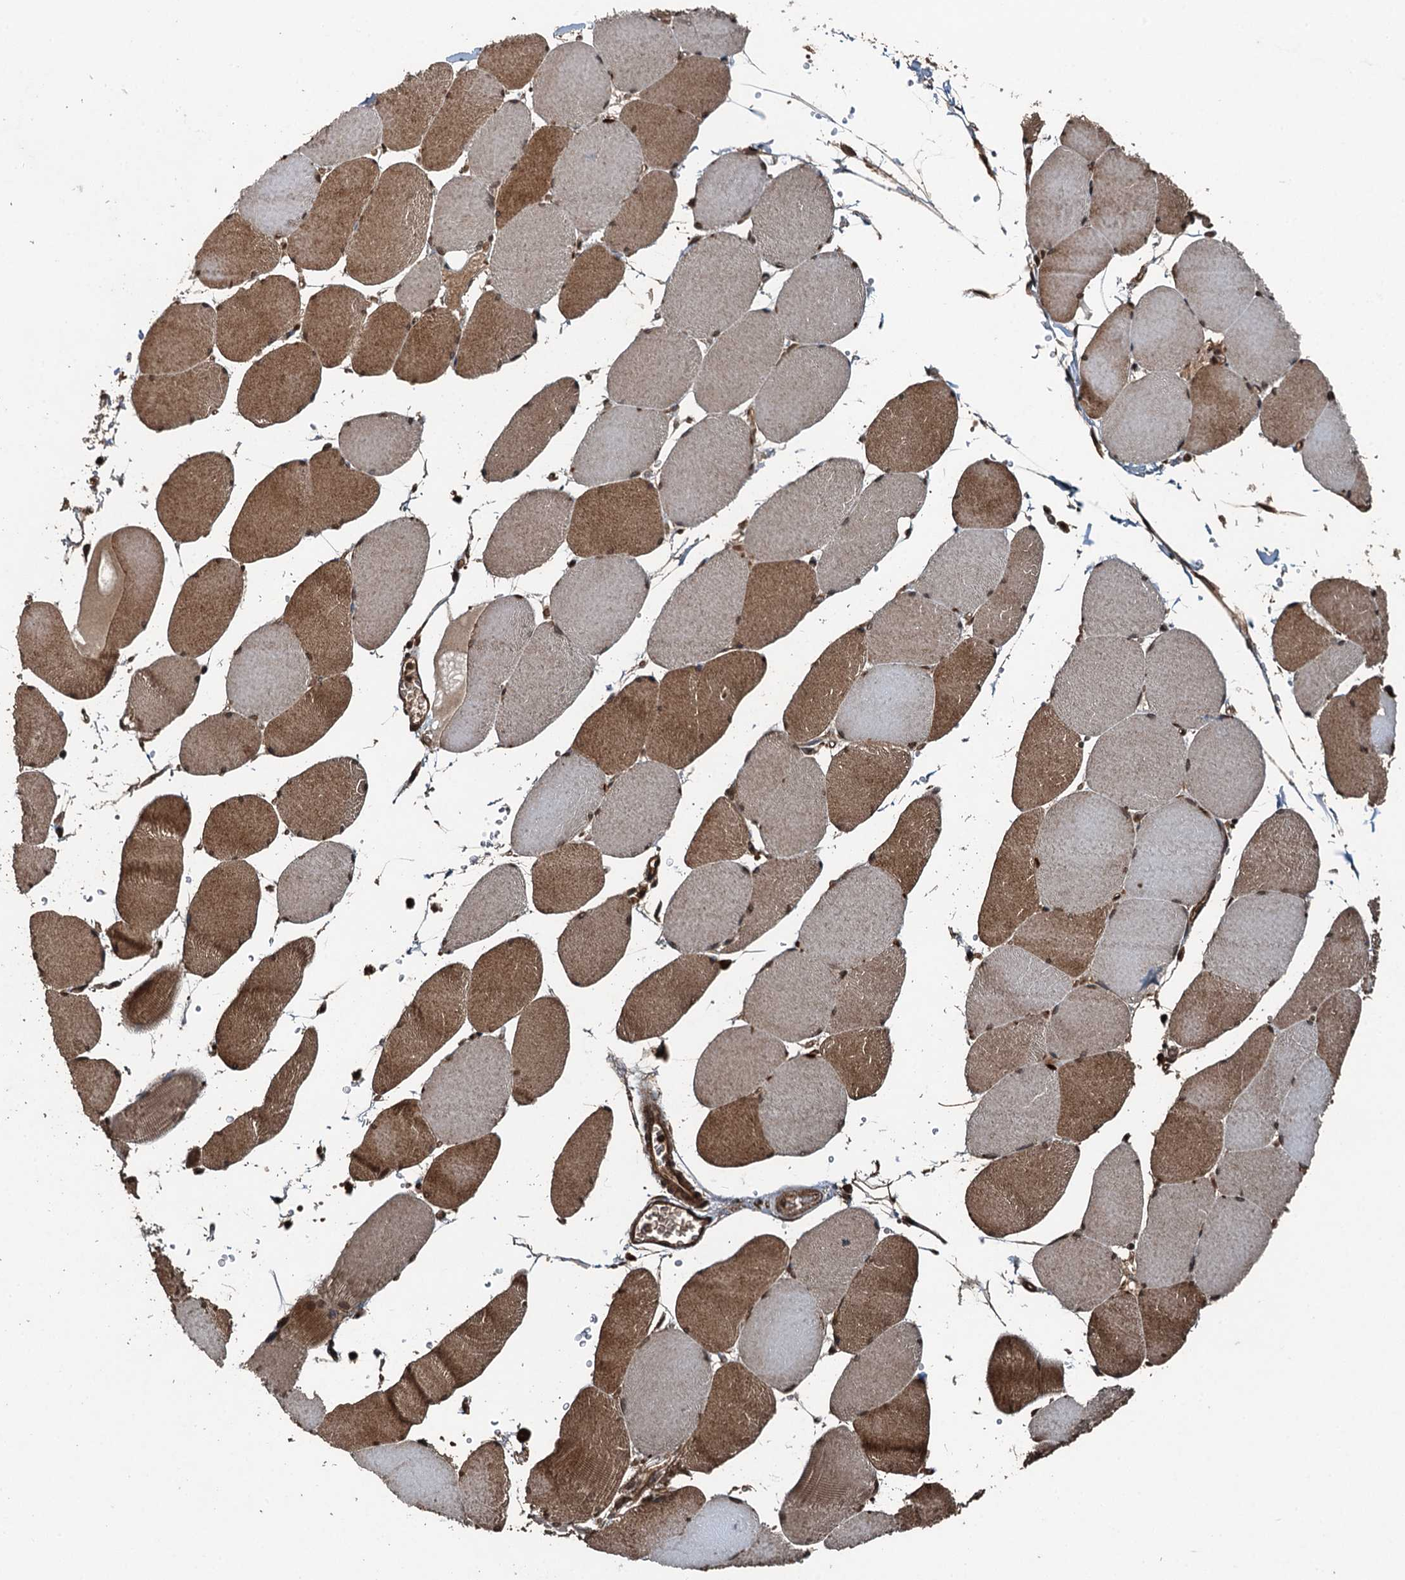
{"staining": {"intensity": "moderate", "quantity": "25%-75%", "location": "cytoplasmic/membranous,nuclear"}, "tissue": "skeletal muscle", "cell_type": "Myocytes", "image_type": "normal", "snomed": [{"axis": "morphology", "description": "Normal tissue, NOS"}, {"axis": "topography", "description": "Skeletal muscle"}, {"axis": "topography", "description": "Head-Neck"}], "caption": "Brown immunohistochemical staining in benign skeletal muscle shows moderate cytoplasmic/membranous,nuclear staining in about 25%-75% of myocytes.", "gene": "TCTN1", "patient": {"sex": "male", "age": 66}}